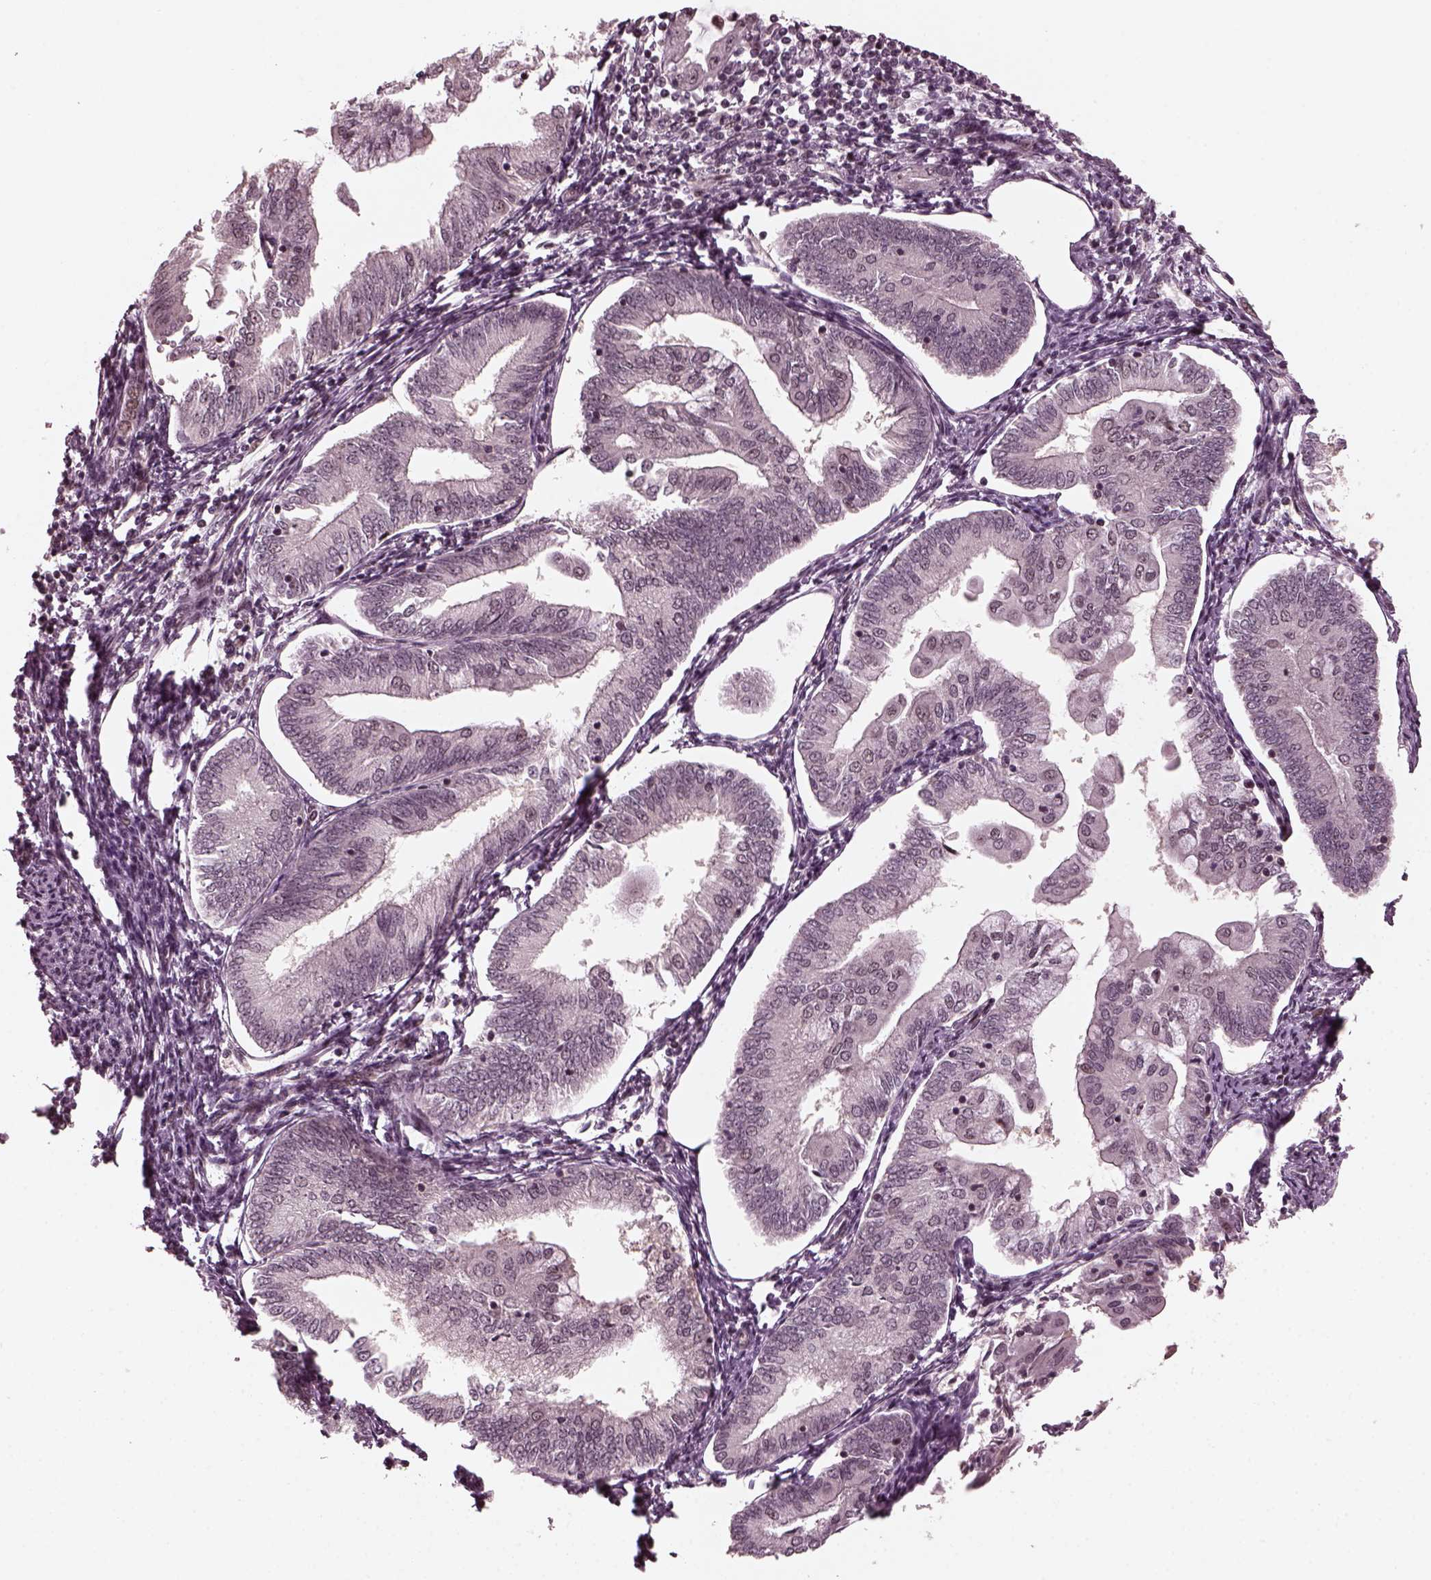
{"staining": {"intensity": "negative", "quantity": "none", "location": "none"}, "tissue": "endometrial cancer", "cell_type": "Tumor cells", "image_type": "cancer", "snomed": [{"axis": "morphology", "description": "Adenocarcinoma, NOS"}, {"axis": "topography", "description": "Endometrium"}], "caption": "Protein analysis of endometrial cancer (adenocarcinoma) shows no significant positivity in tumor cells. (Brightfield microscopy of DAB (3,3'-diaminobenzidine) IHC at high magnification).", "gene": "TRIB3", "patient": {"sex": "female", "age": 55}}